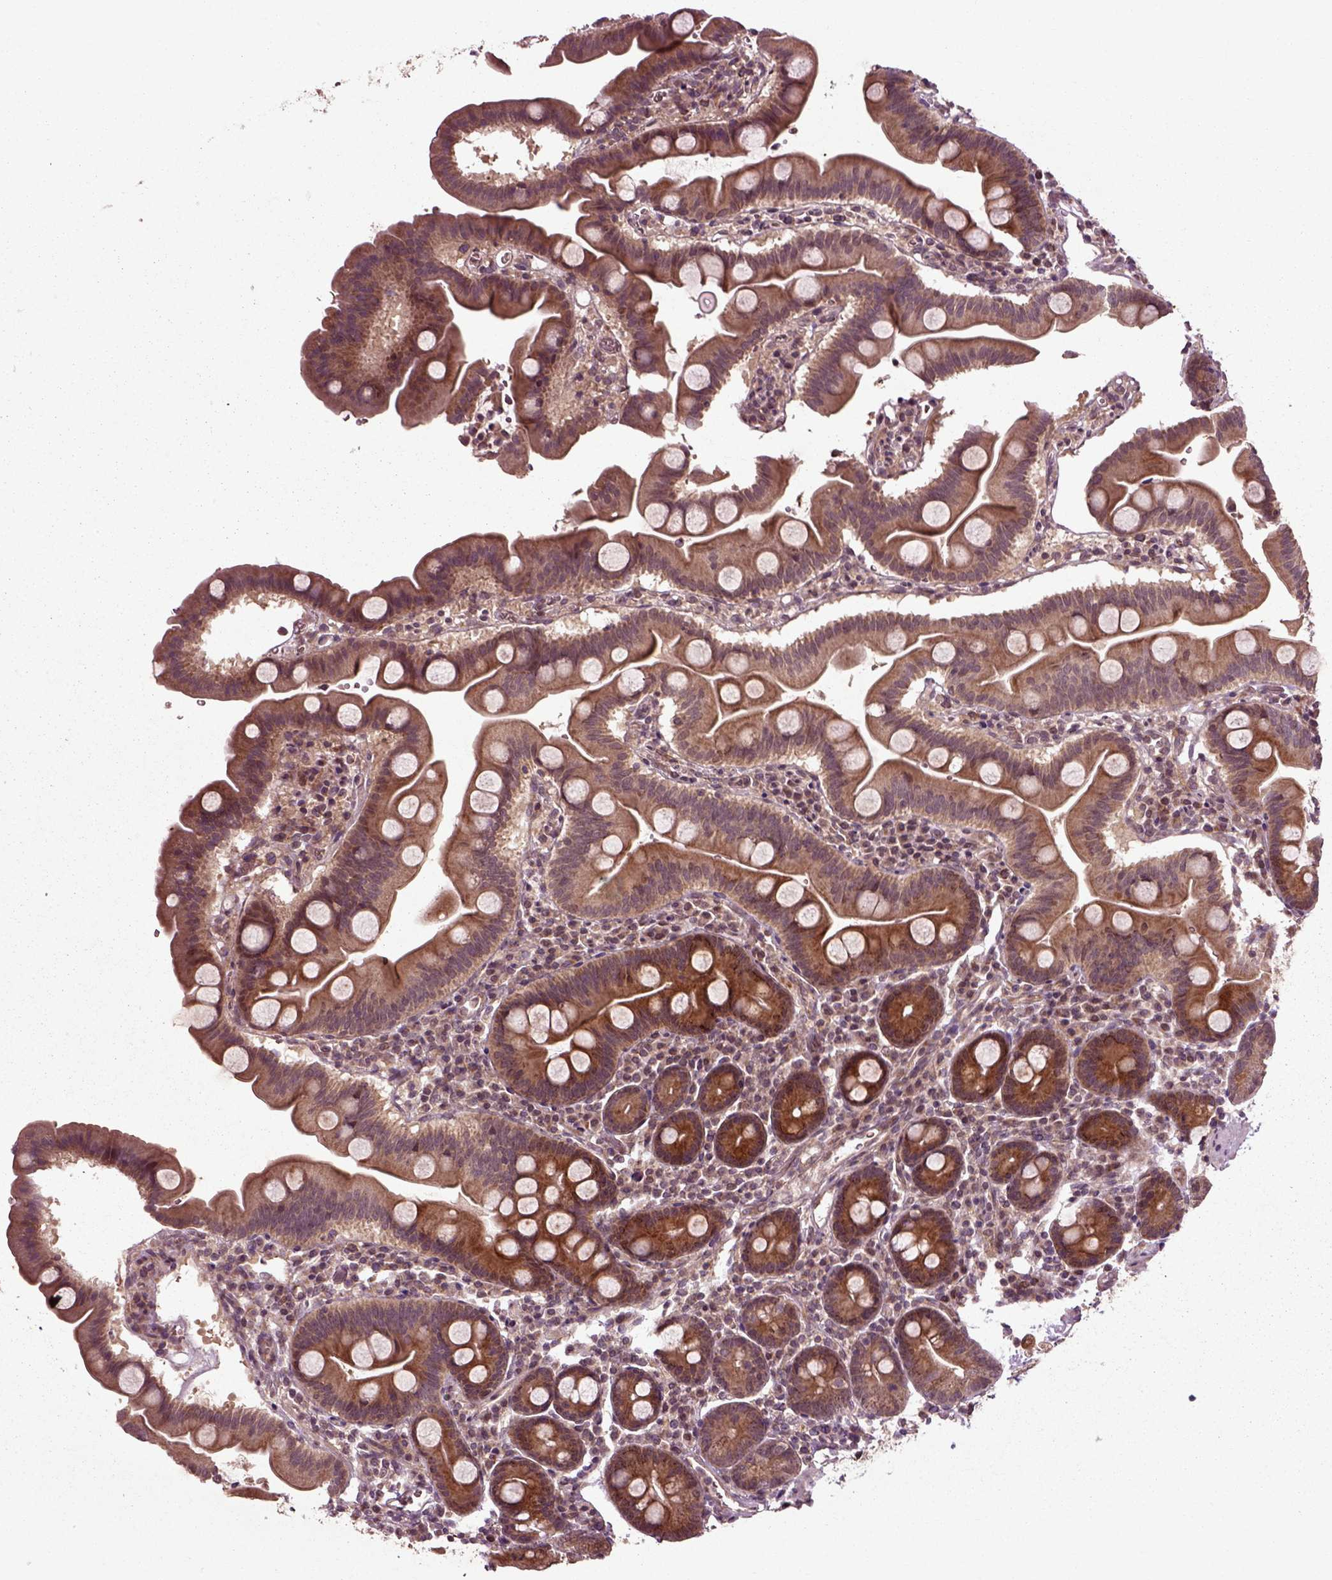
{"staining": {"intensity": "strong", "quantity": ">75%", "location": "cytoplasmic/membranous"}, "tissue": "duodenum", "cell_type": "Glandular cells", "image_type": "normal", "snomed": [{"axis": "morphology", "description": "Normal tissue, NOS"}, {"axis": "topography", "description": "Duodenum"}], "caption": "Duodenum stained with DAB immunohistochemistry (IHC) reveals high levels of strong cytoplasmic/membranous positivity in about >75% of glandular cells. (Stains: DAB (3,3'-diaminobenzidine) in brown, nuclei in blue, Microscopy: brightfield microscopy at high magnification).", "gene": "PLCD3", "patient": {"sex": "male", "age": 59}}